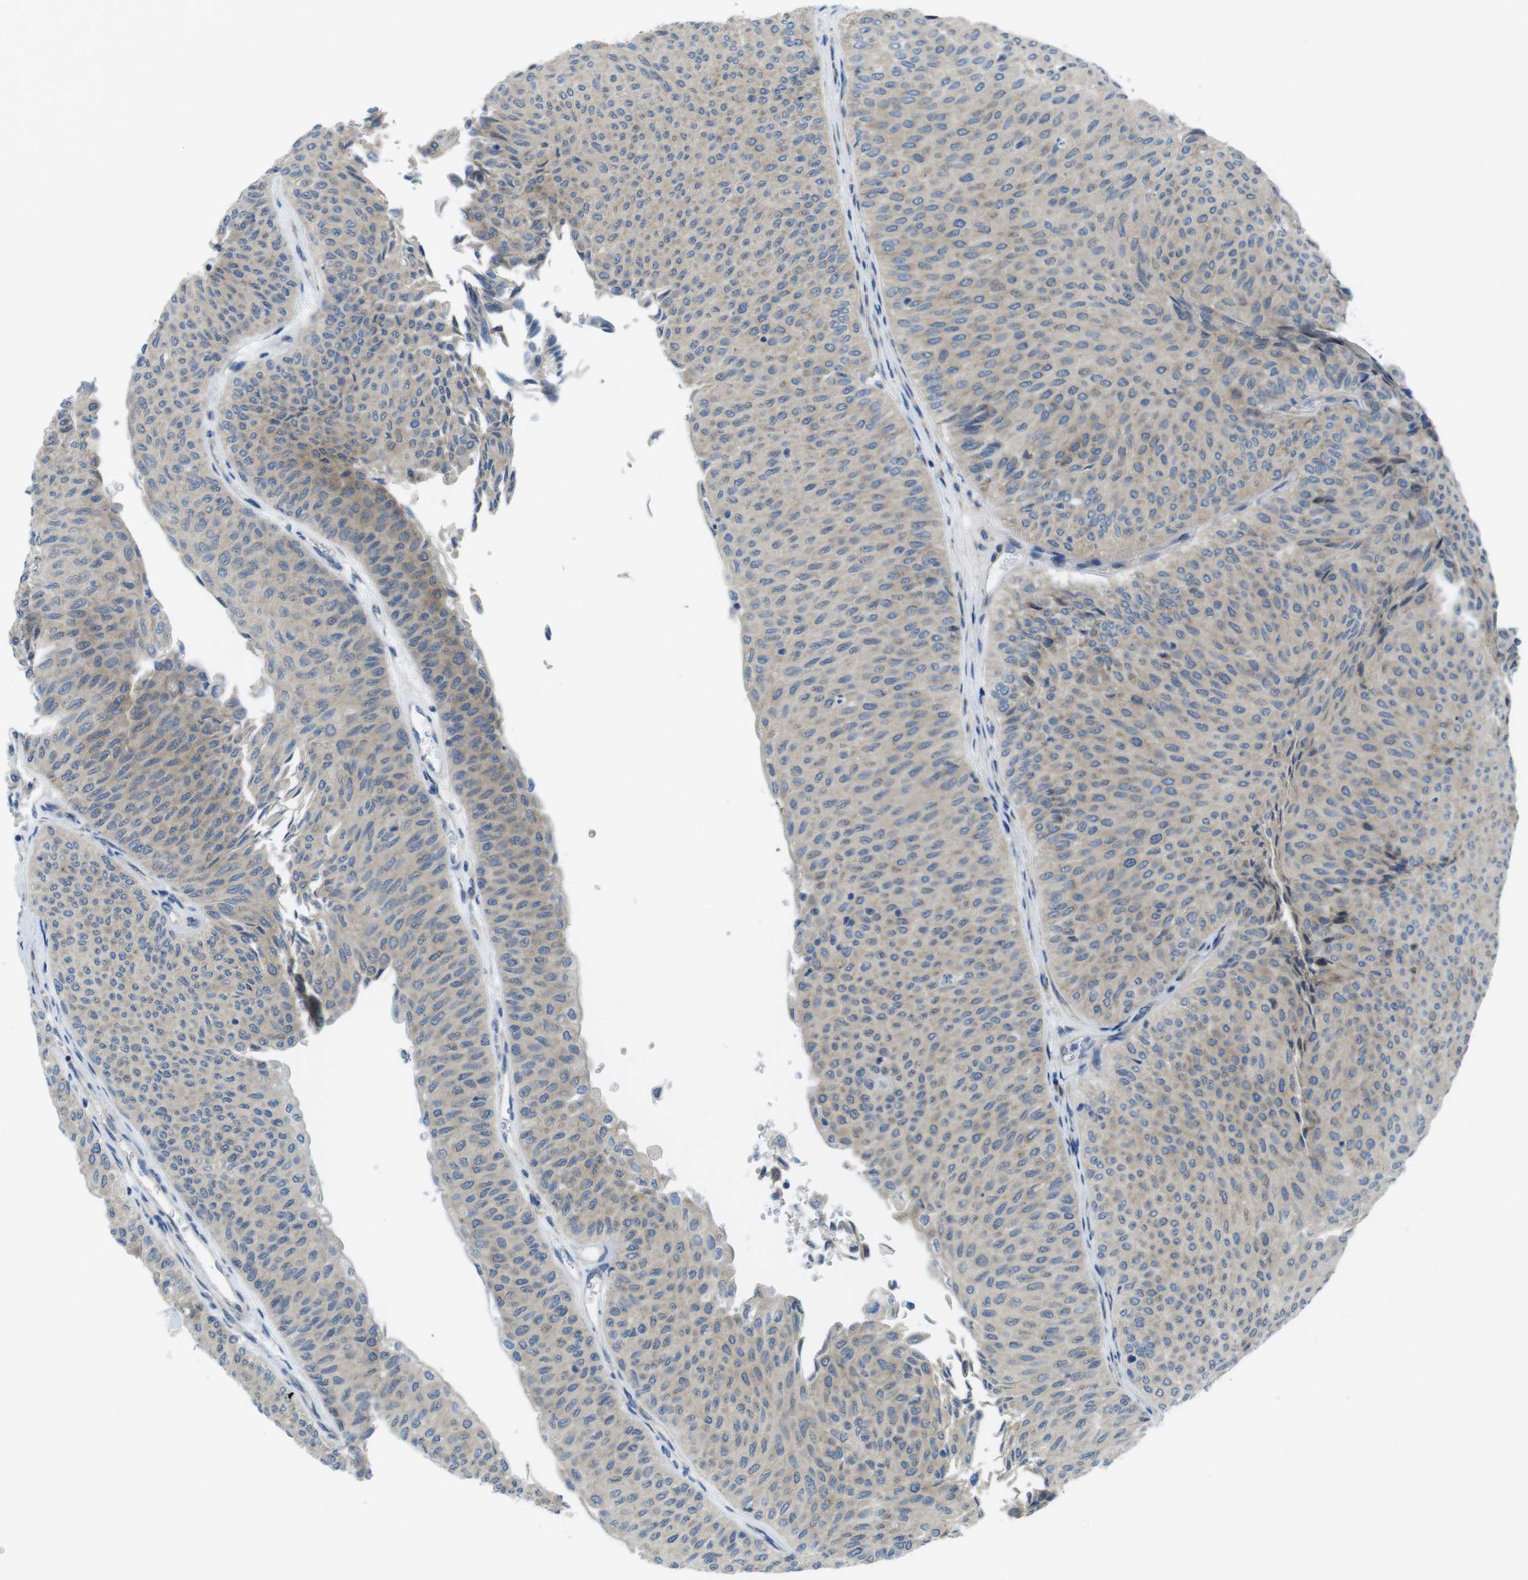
{"staining": {"intensity": "weak", "quantity": ">75%", "location": "cytoplasmic/membranous"}, "tissue": "urothelial cancer", "cell_type": "Tumor cells", "image_type": "cancer", "snomed": [{"axis": "morphology", "description": "Urothelial carcinoma, Low grade"}, {"axis": "topography", "description": "Urinary bladder"}], "caption": "Tumor cells display low levels of weak cytoplasmic/membranous positivity in approximately >75% of cells in human low-grade urothelial carcinoma.", "gene": "TMEM234", "patient": {"sex": "male", "age": 78}}